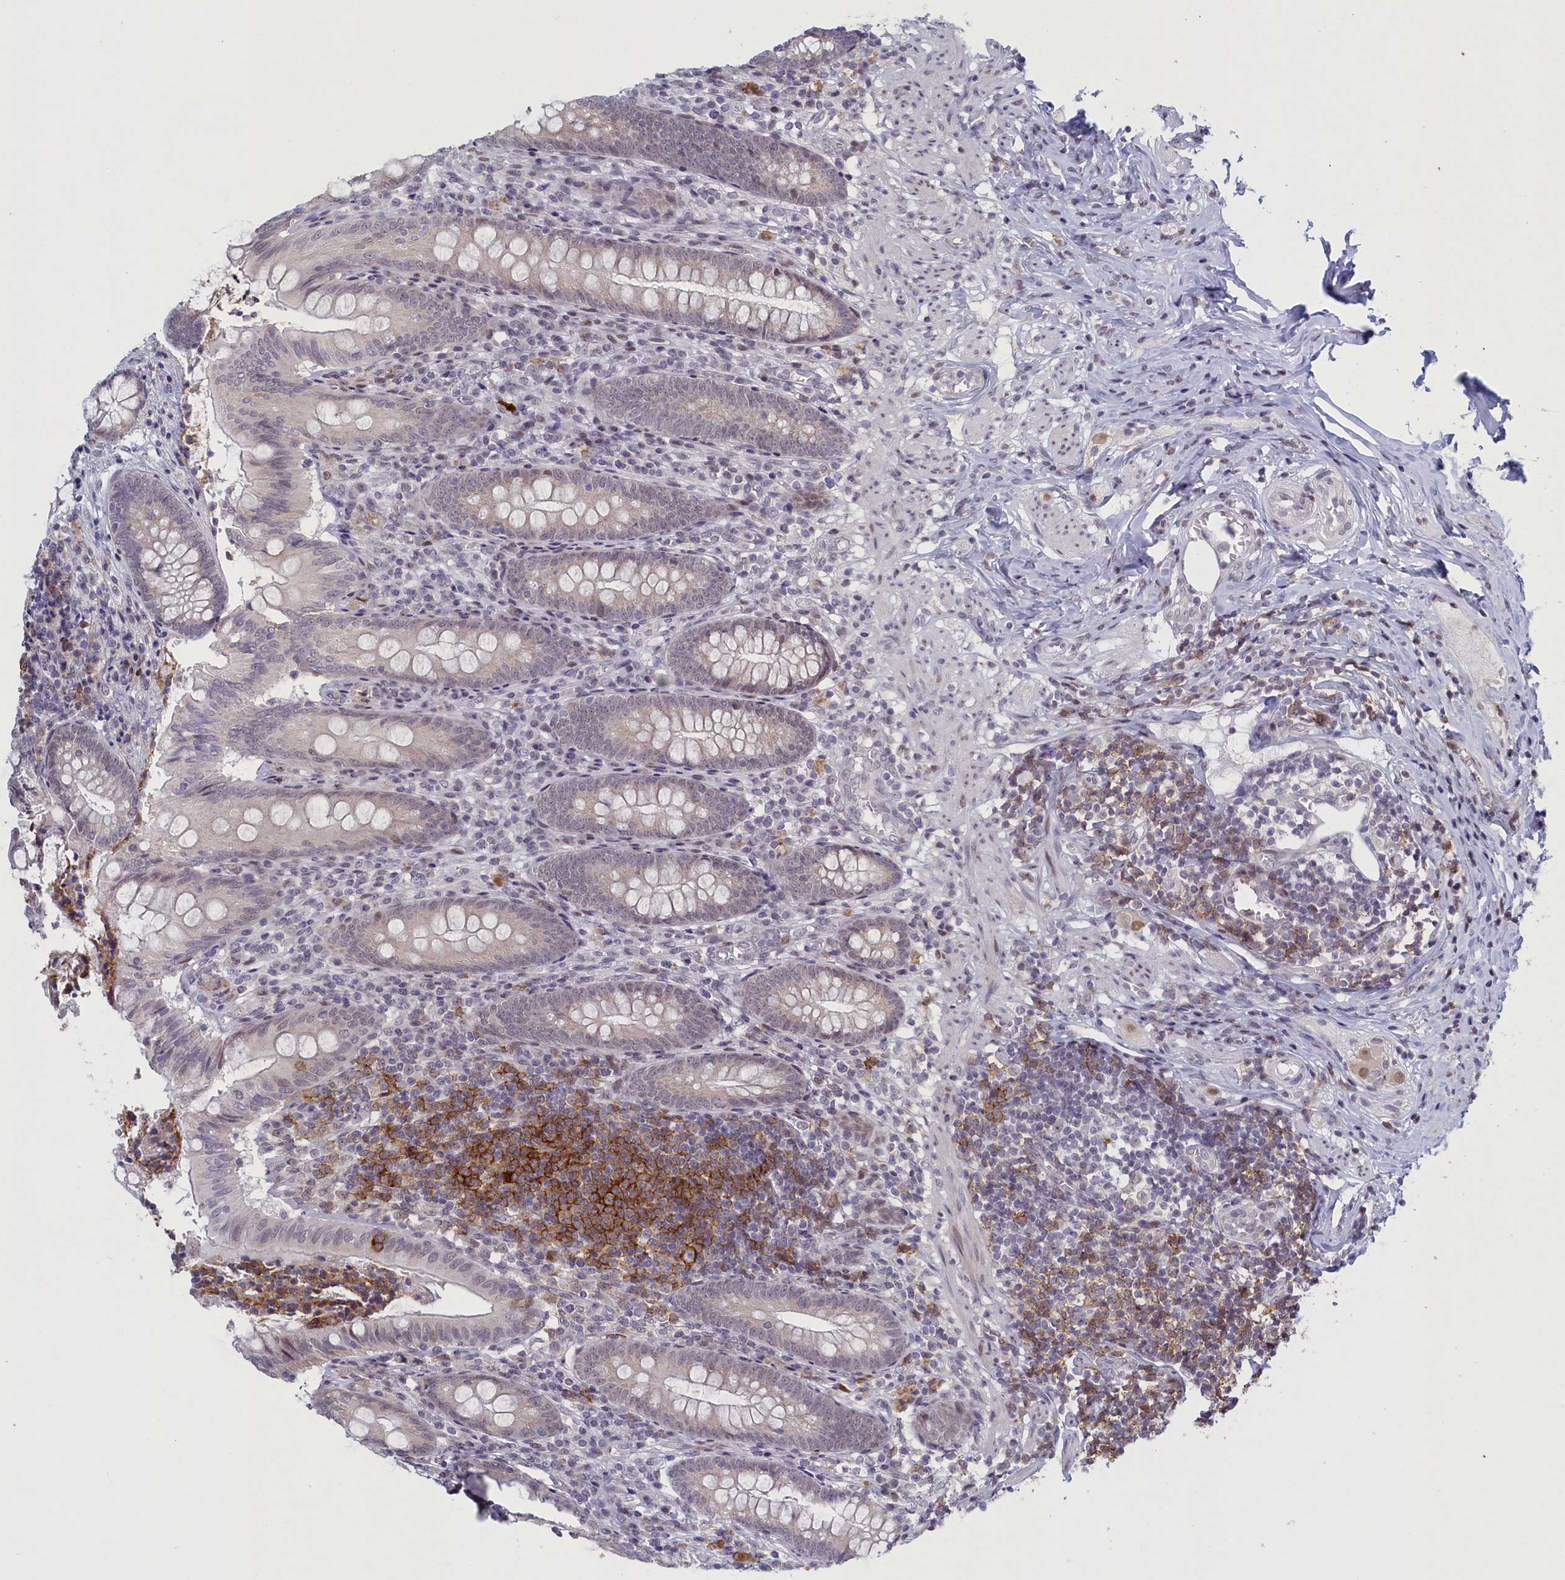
{"staining": {"intensity": "moderate", "quantity": "<25%", "location": "nuclear"}, "tissue": "appendix", "cell_type": "Glandular cells", "image_type": "normal", "snomed": [{"axis": "morphology", "description": "Normal tissue, NOS"}, {"axis": "topography", "description": "Appendix"}], "caption": "This histopathology image exhibits immunohistochemistry (IHC) staining of unremarkable human appendix, with low moderate nuclear staining in about <25% of glandular cells.", "gene": "ATF7IP2", "patient": {"sex": "male", "age": 55}}